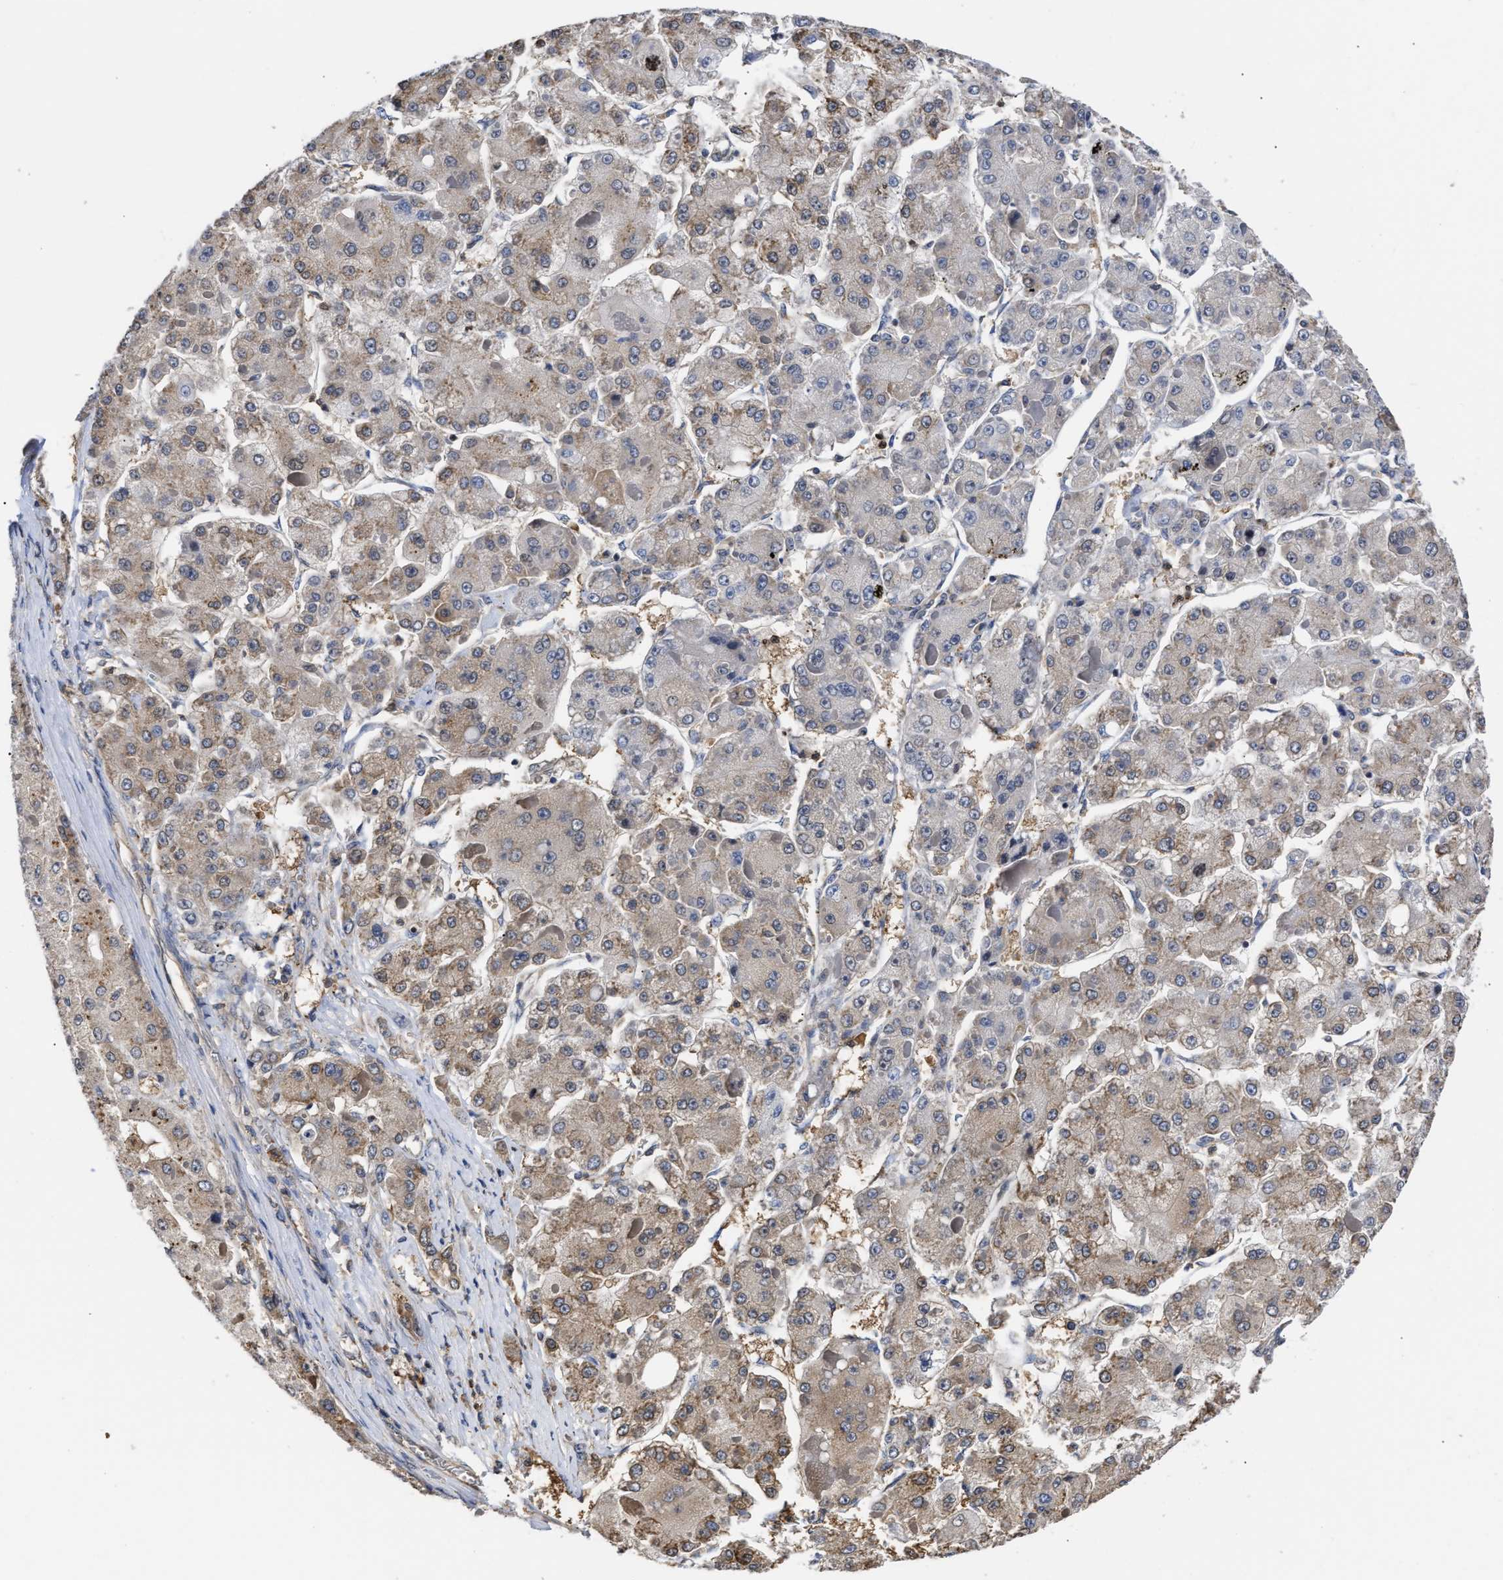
{"staining": {"intensity": "weak", "quantity": "25%-75%", "location": "cytoplasmic/membranous"}, "tissue": "liver cancer", "cell_type": "Tumor cells", "image_type": "cancer", "snomed": [{"axis": "morphology", "description": "Carcinoma, Hepatocellular, NOS"}, {"axis": "topography", "description": "Liver"}], "caption": "High-magnification brightfield microscopy of liver cancer (hepatocellular carcinoma) stained with DAB (brown) and counterstained with hematoxylin (blue). tumor cells exhibit weak cytoplasmic/membranous positivity is present in approximately25%-75% of cells.", "gene": "KLHDC1", "patient": {"sex": "female", "age": 73}}